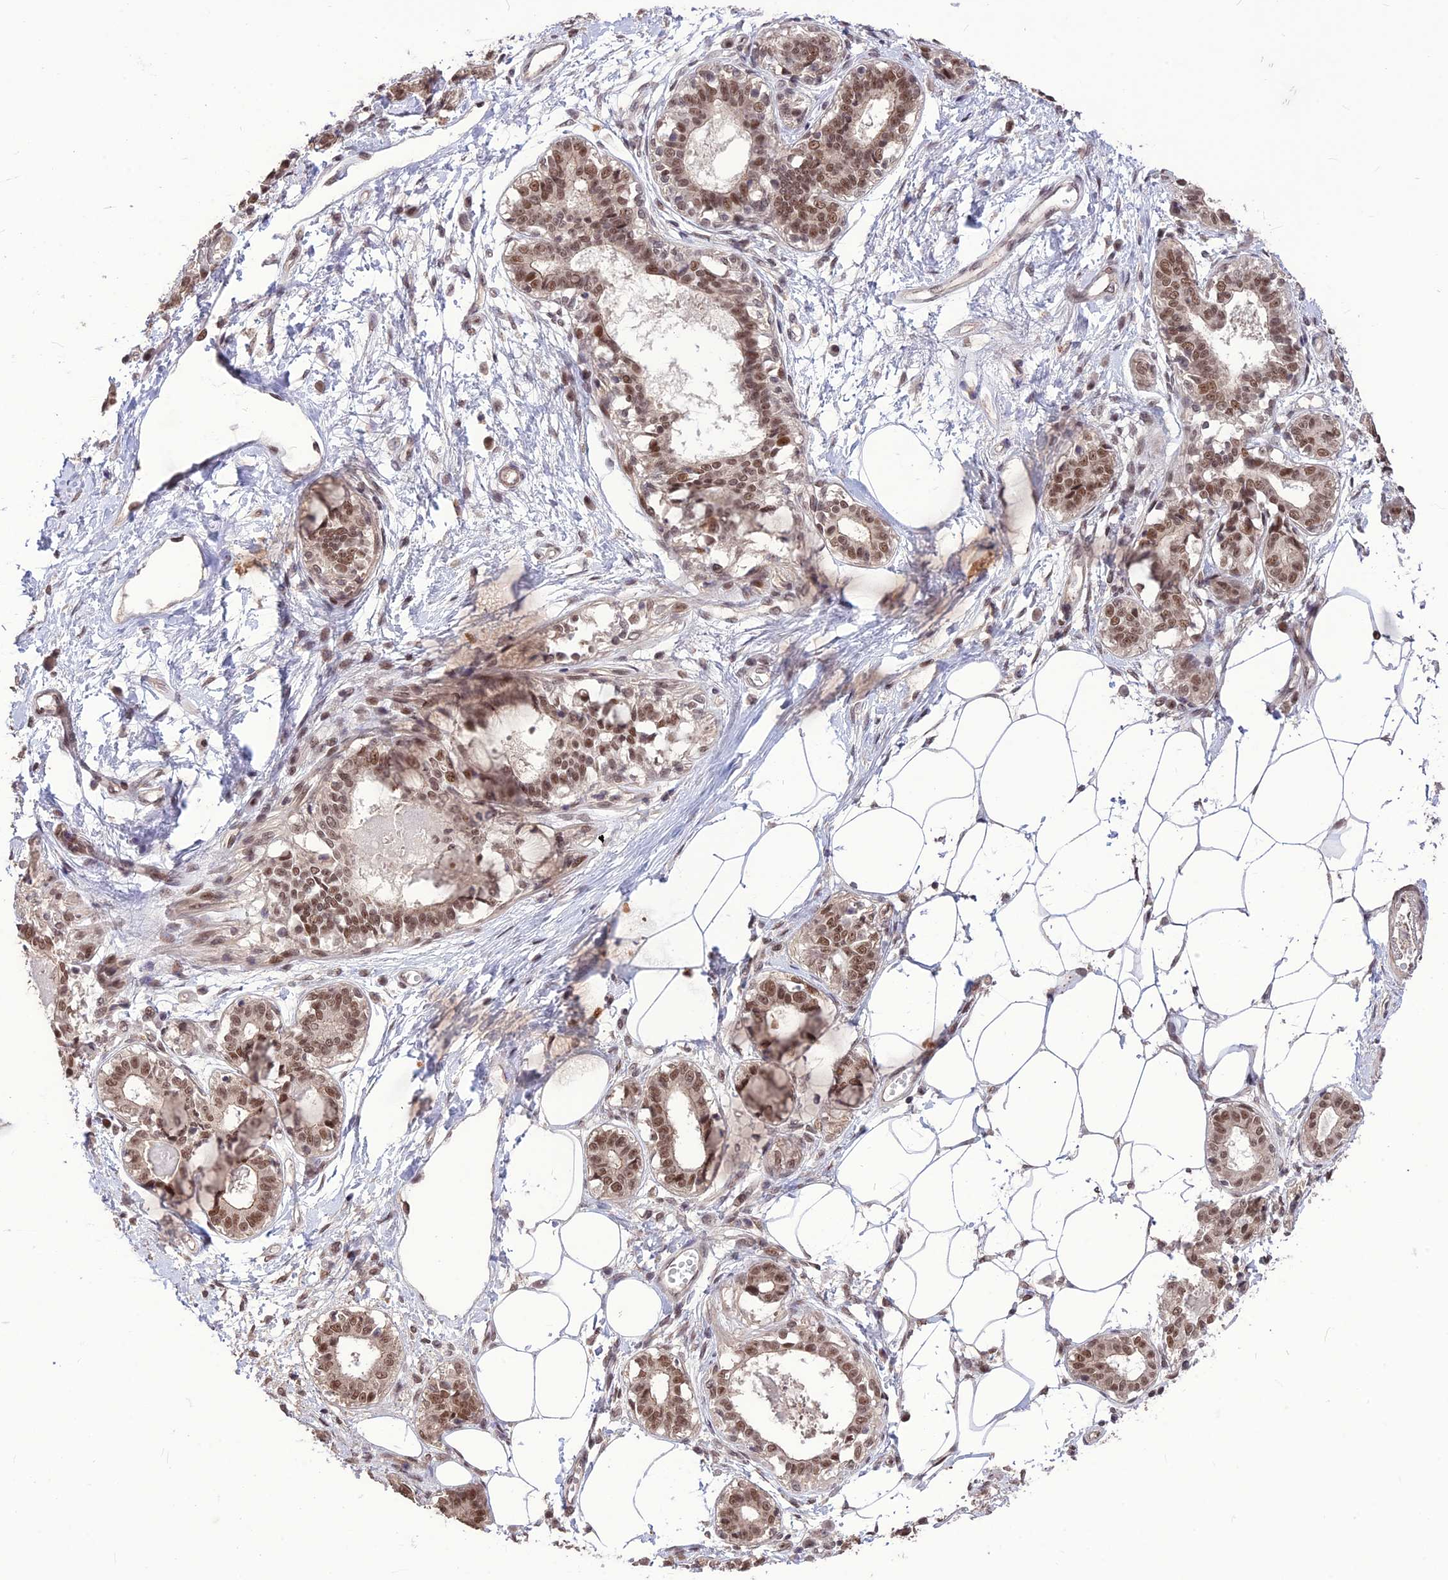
{"staining": {"intensity": "weak", "quantity": ">75%", "location": "nuclear"}, "tissue": "breast", "cell_type": "Adipocytes", "image_type": "normal", "snomed": [{"axis": "morphology", "description": "Normal tissue, NOS"}, {"axis": "topography", "description": "Breast"}], "caption": "Breast was stained to show a protein in brown. There is low levels of weak nuclear positivity in about >75% of adipocytes.", "gene": "DIS3", "patient": {"sex": "female", "age": 45}}